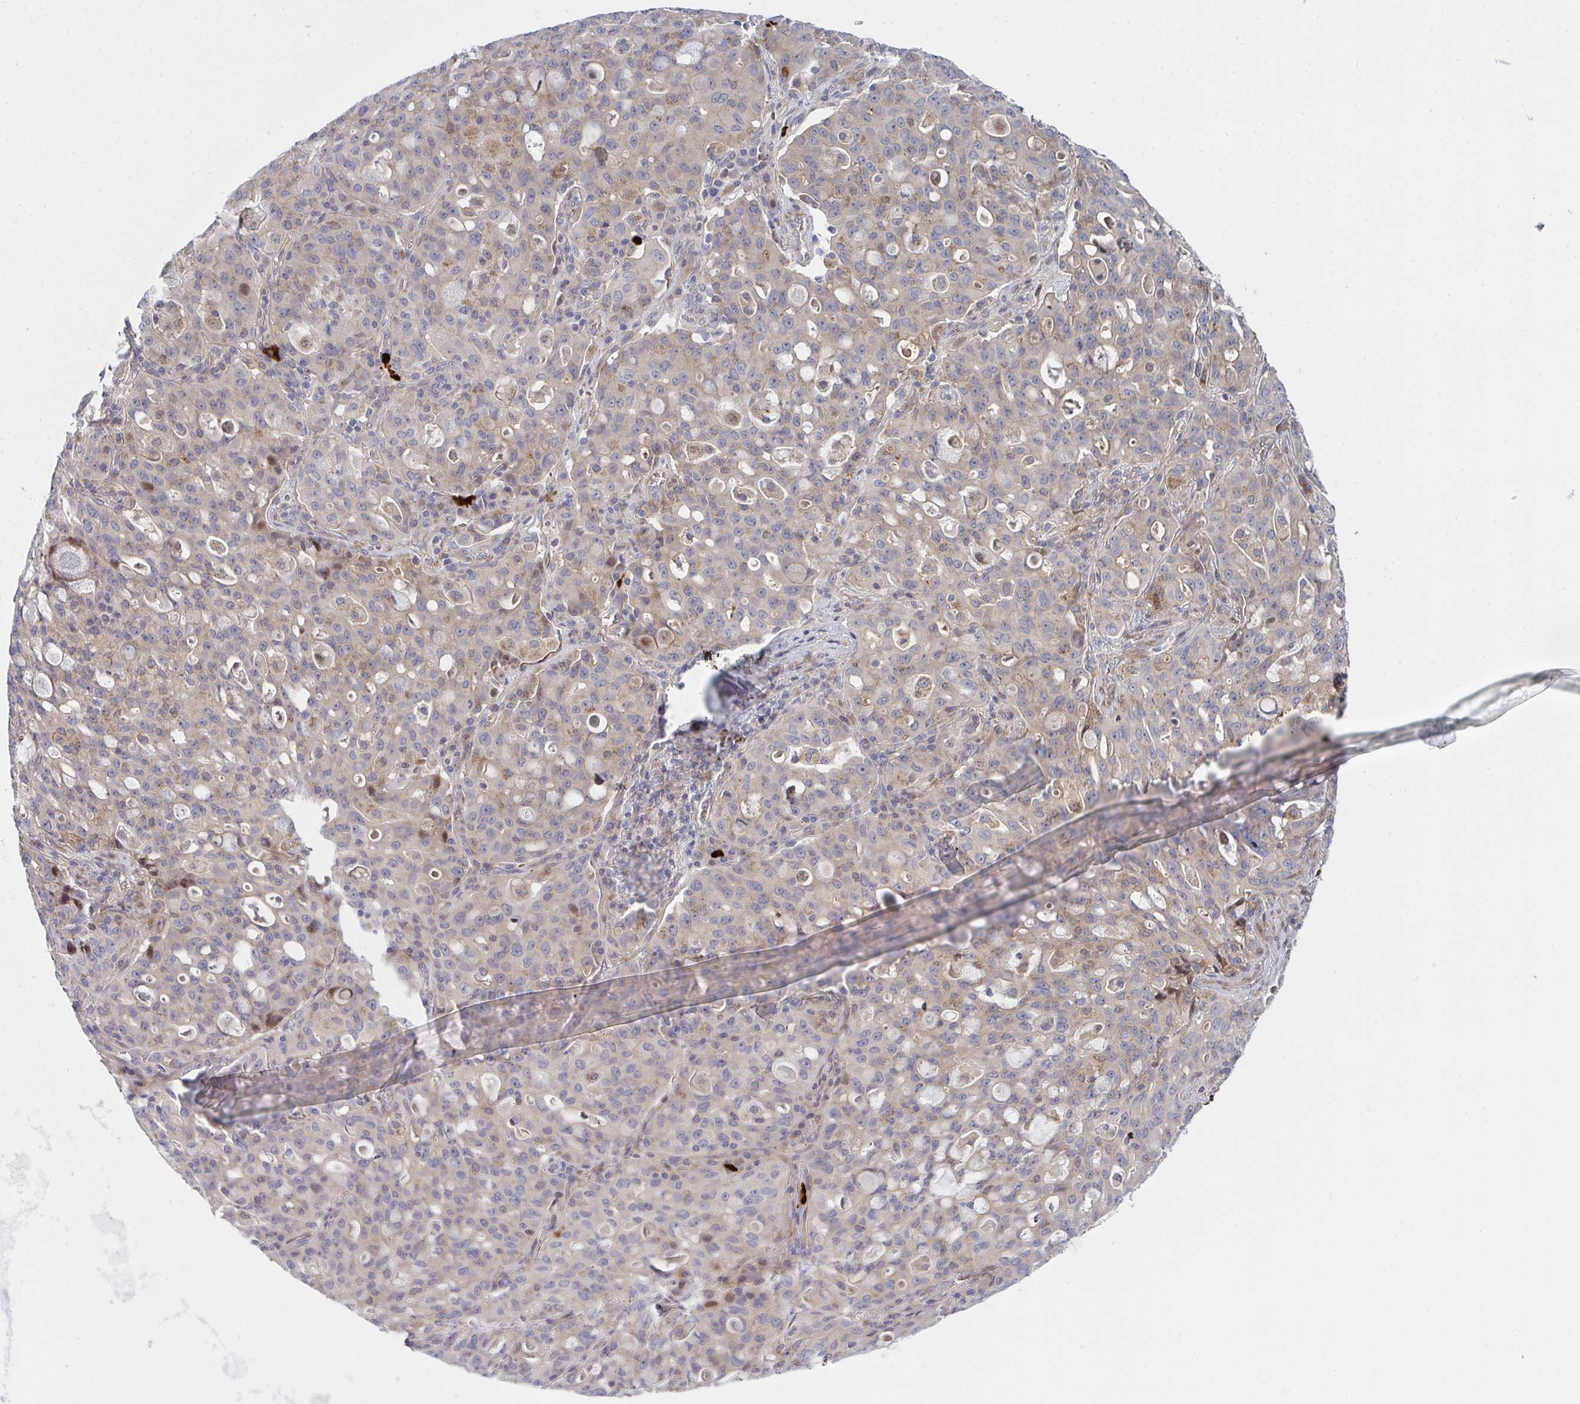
{"staining": {"intensity": "weak", "quantity": "<25%", "location": "cytoplasmic/membranous"}, "tissue": "lung cancer", "cell_type": "Tumor cells", "image_type": "cancer", "snomed": [{"axis": "morphology", "description": "Adenocarcinoma, NOS"}, {"axis": "topography", "description": "Lung"}], "caption": "A high-resolution micrograph shows immunohistochemistry (IHC) staining of lung cancer (adenocarcinoma), which exhibits no significant expression in tumor cells.", "gene": "TNFSF4", "patient": {"sex": "female", "age": 44}}